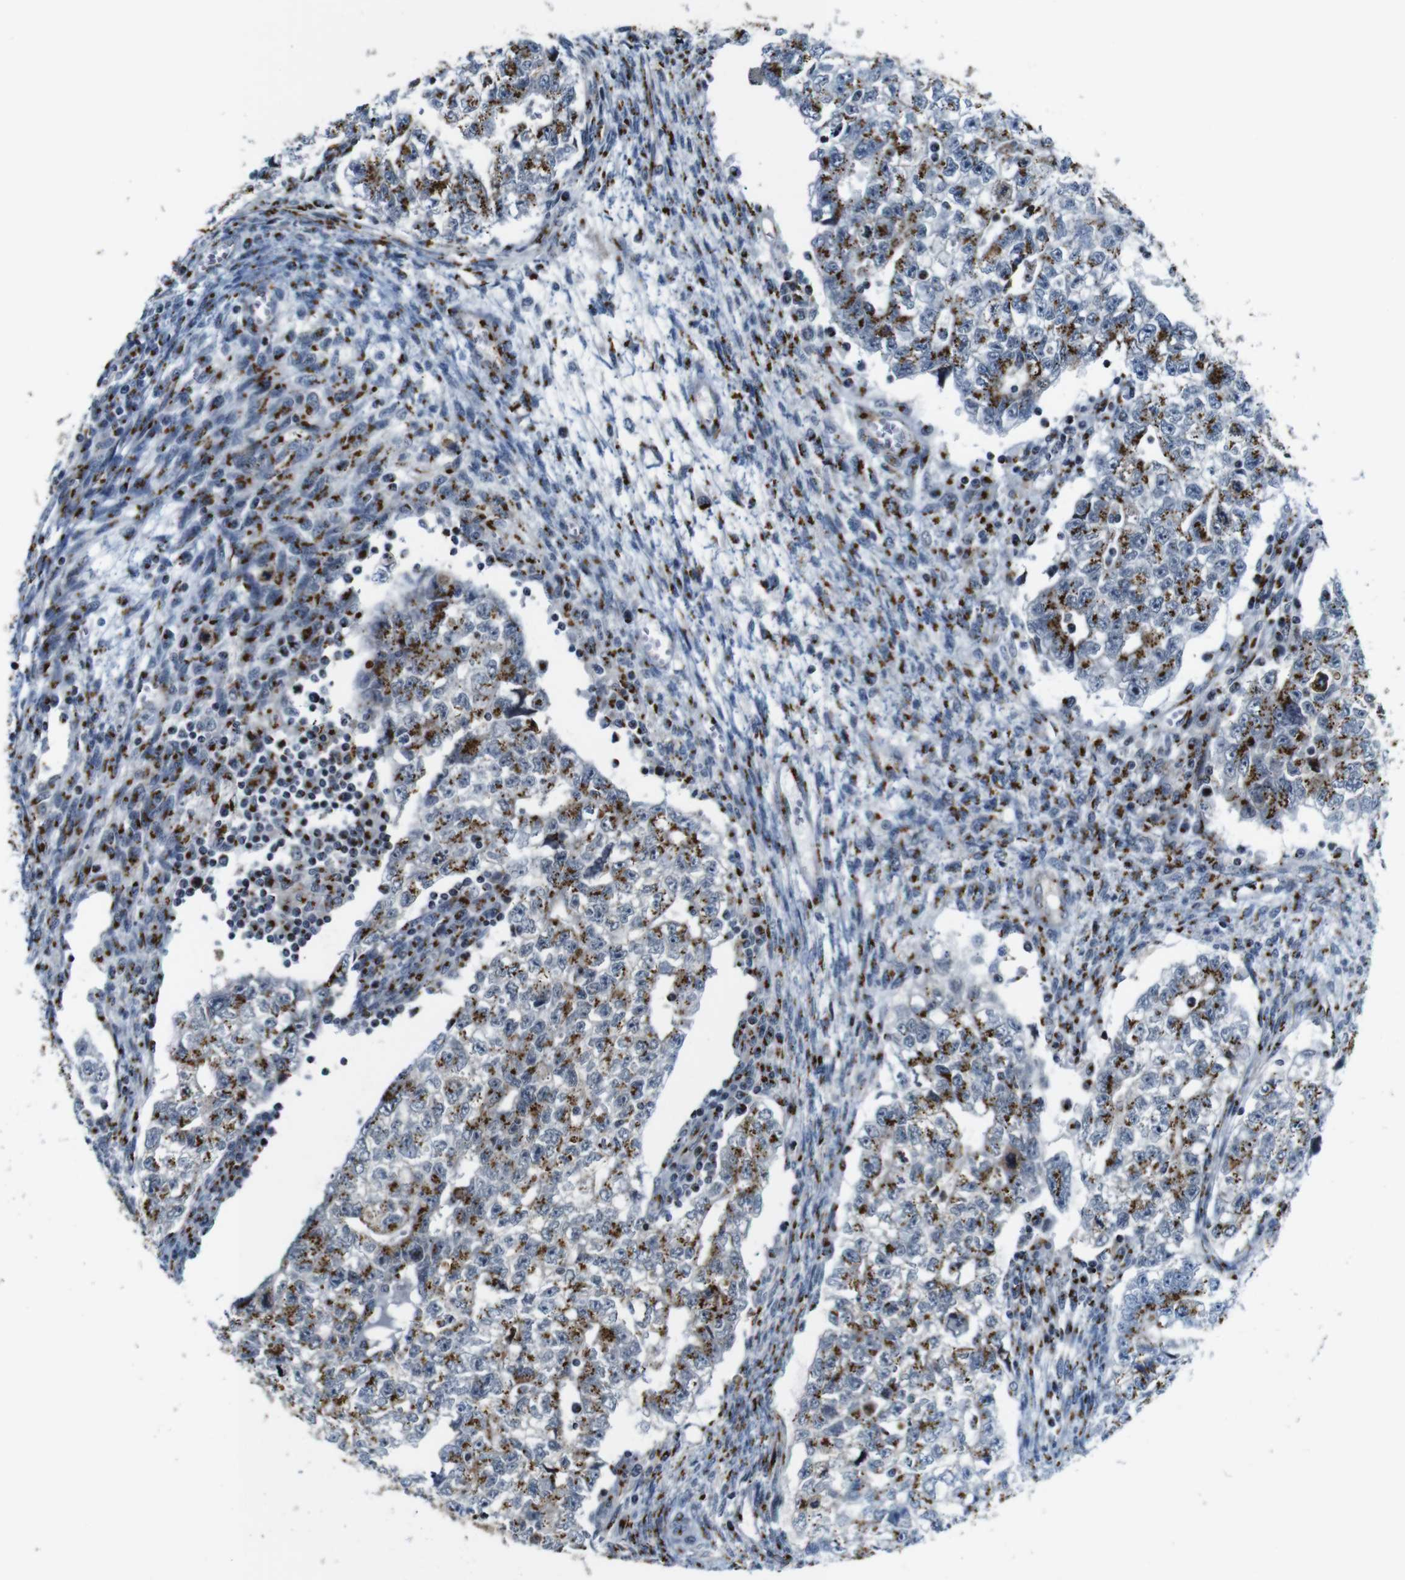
{"staining": {"intensity": "moderate", "quantity": ">75%", "location": "cytoplasmic/membranous"}, "tissue": "testis cancer", "cell_type": "Tumor cells", "image_type": "cancer", "snomed": [{"axis": "morphology", "description": "Seminoma, NOS"}, {"axis": "morphology", "description": "Carcinoma, Embryonal, NOS"}, {"axis": "topography", "description": "Testis"}], "caption": "The image reveals a brown stain indicating the presence of a protein in the cytoplasmic/membranous of tumor cells in seminoma (testis).", "gene": "TGOLN2", "patient": {"sex": "male", "age": 38}}